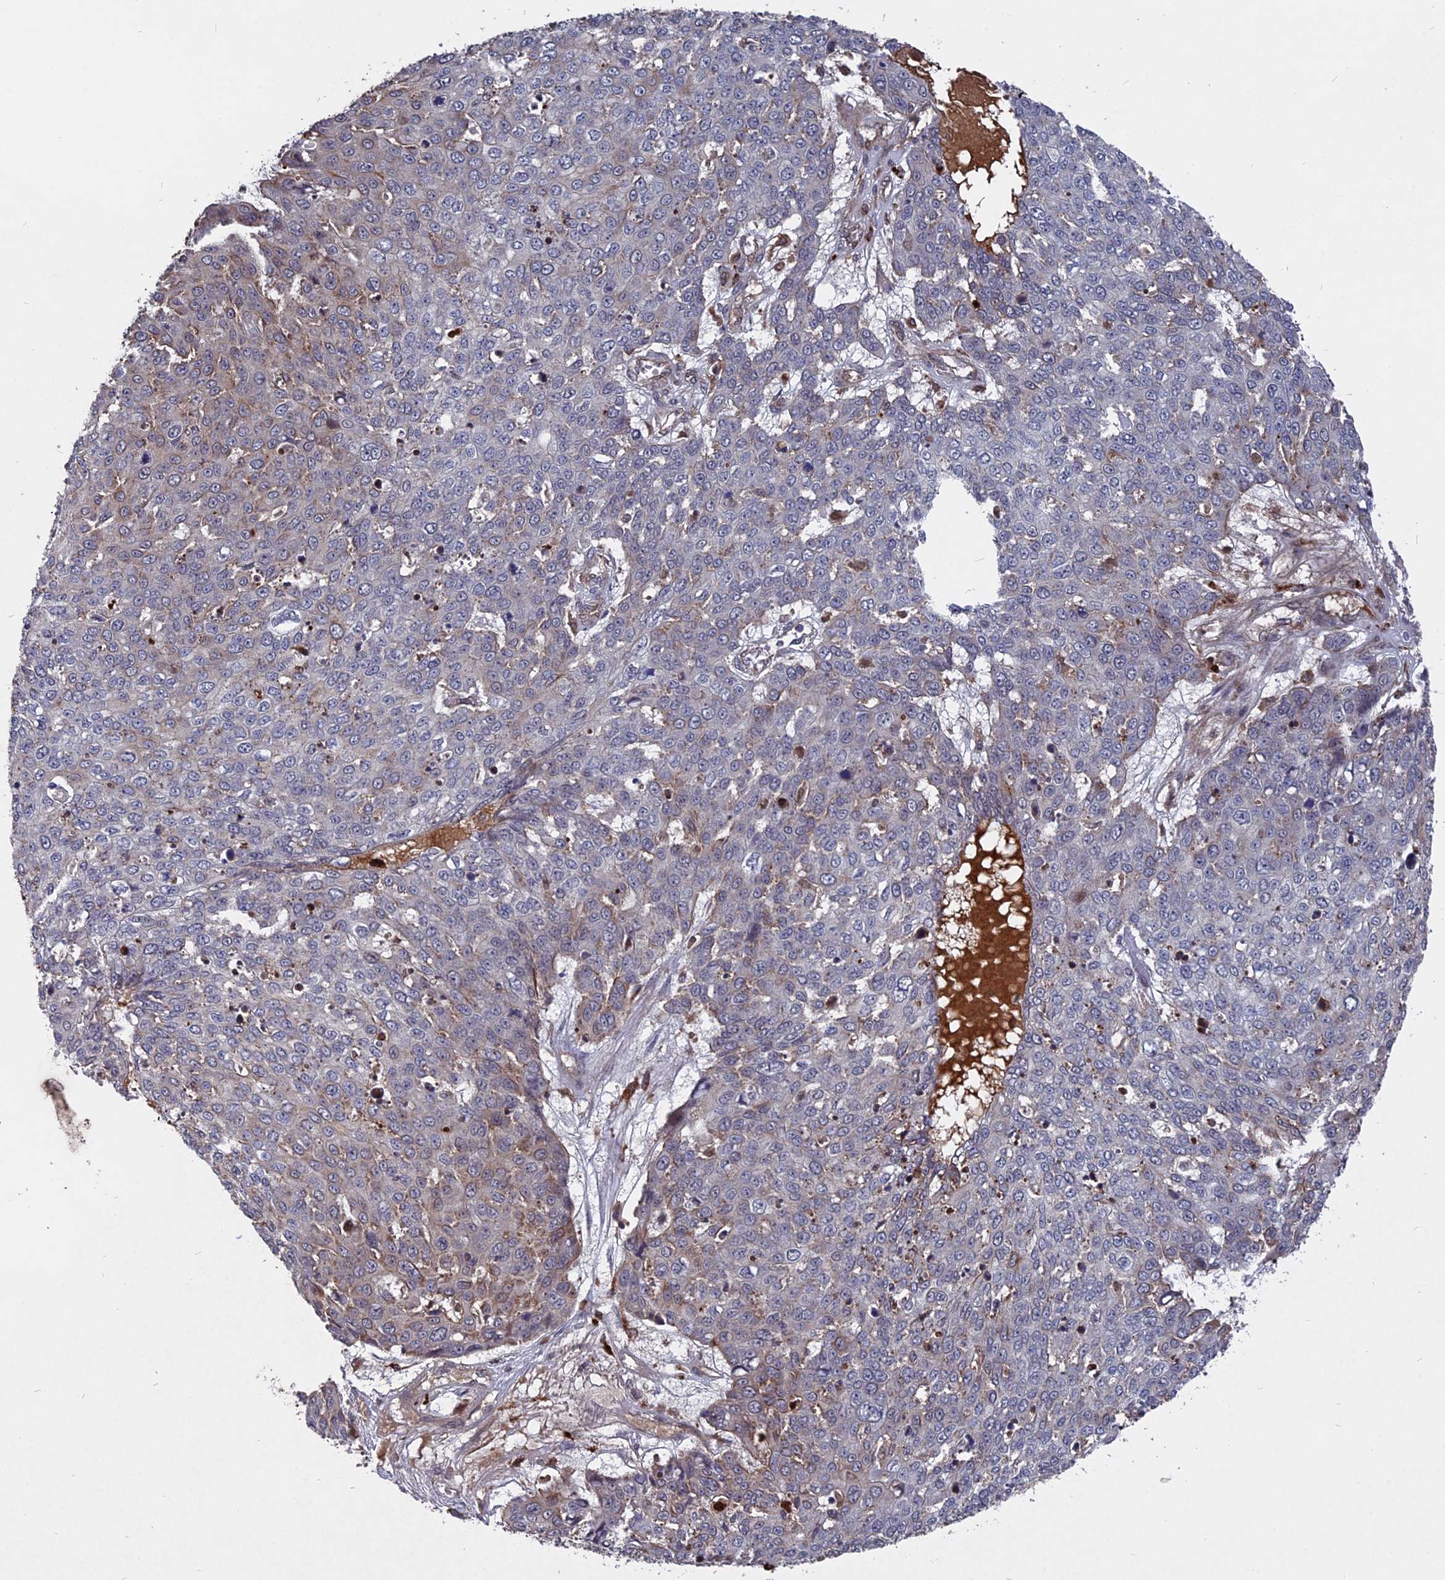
{"staining": {"intensity": "weak", "quantity": "<25%", "location": "cytoplasmic/membranous"}, "tissue": "skin cancer", "cell_type": "Tumor cells", "image_type": "cancer", "snomed": [{"axis": "morphology", "description": "Squamous cell carcinoma, NOS"}, {"axis": "topography", "description": "Skin"}], "caption": "An immunohistochemistry (IHC) photomicrograph of skin cancer (squamous cell carcinoma) is shown. There is no staining in tumor cells of skin cancer (squamous cell carcinoma).", "gene": "NOSIP", "patient": {"sex": "male", "age": 71}}